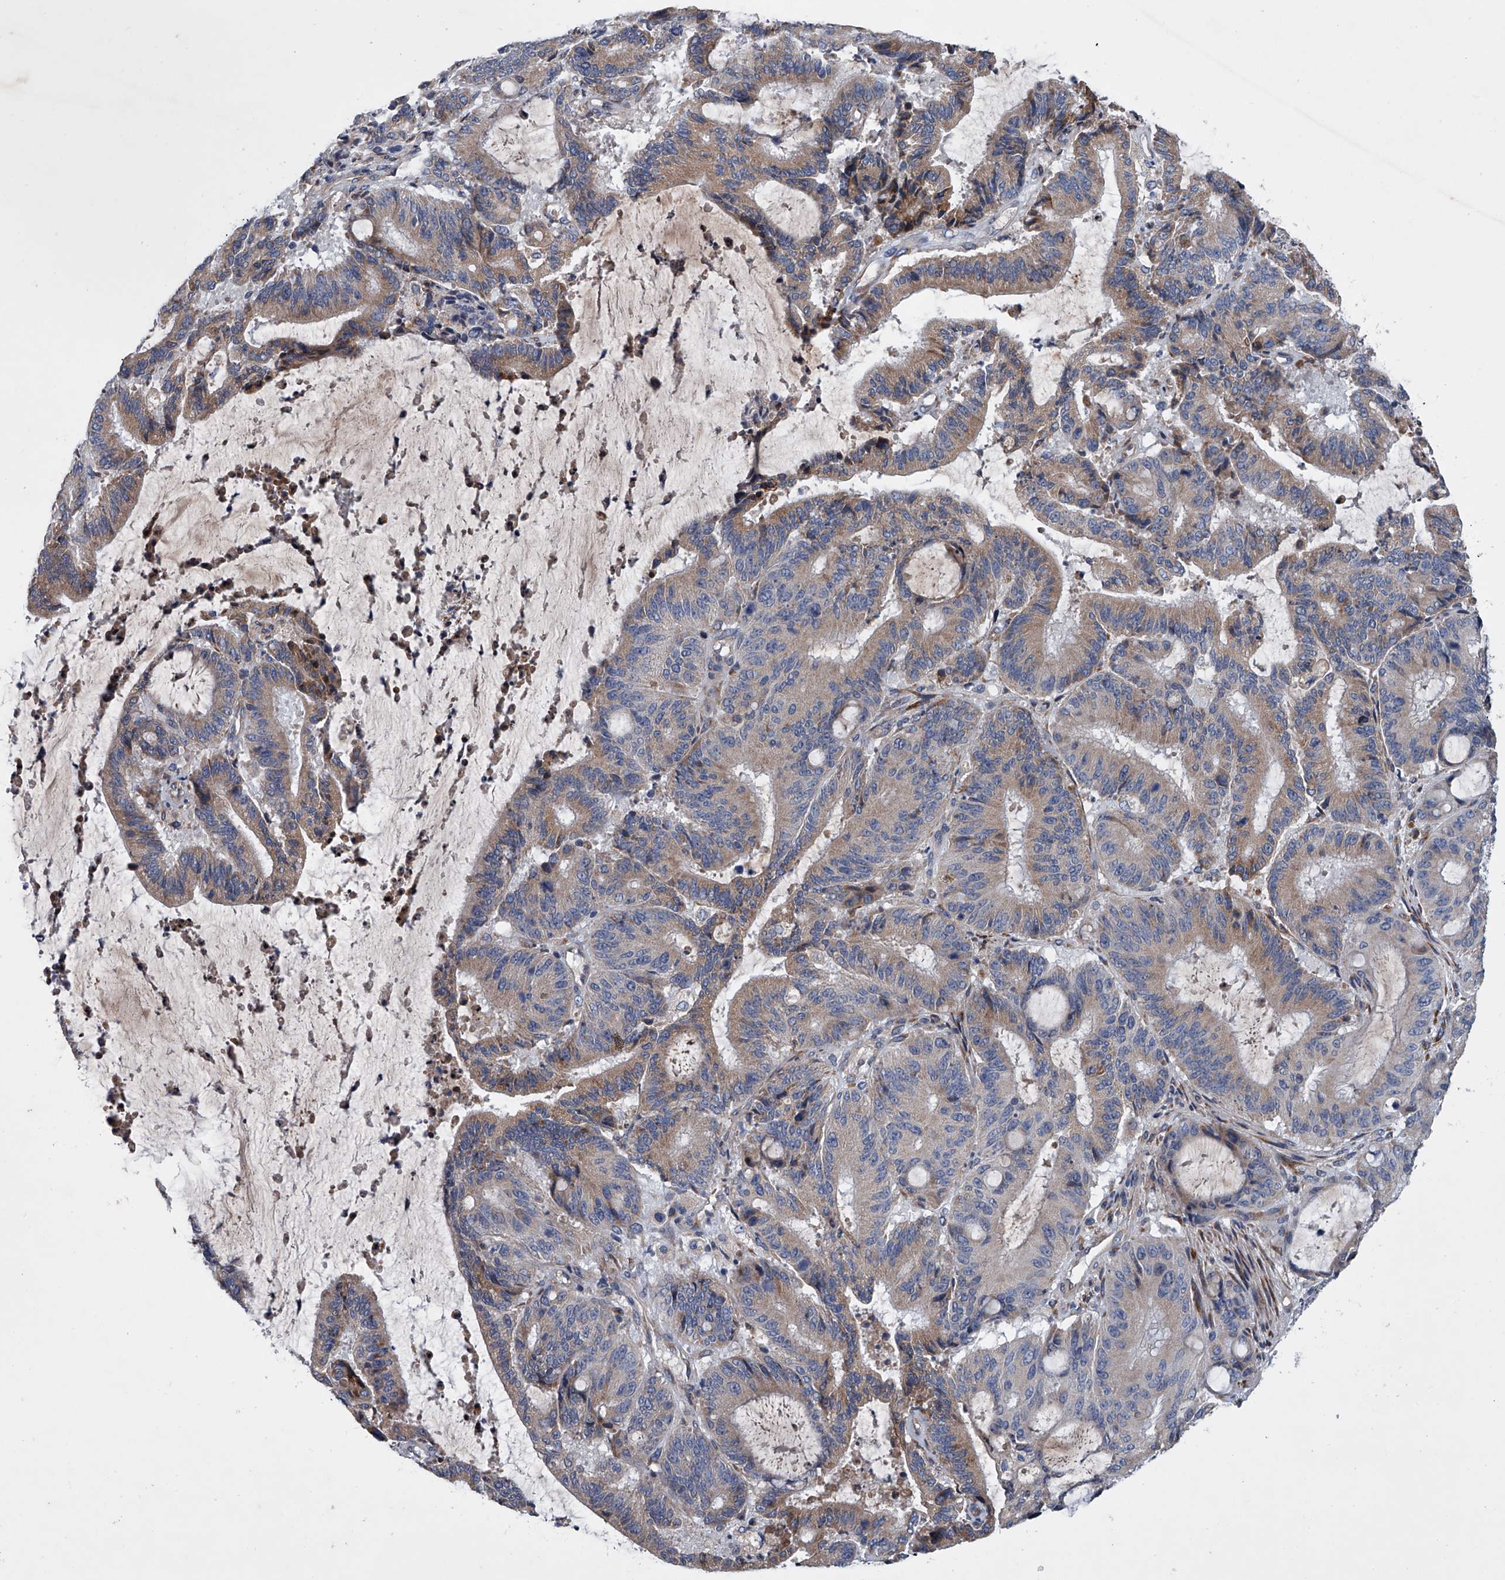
{"staining": {"intensity": "weak", "quantity": "25%-75%", "location": "cytoplasmic/membranous"}, "tissue": "liver cancer", "cell_type": "Tumor cells", "image_type": "cancer", "snomed": [{"axis": "morphology", "description": "Normal tissue, NOS"}, {"axis": "morphology", "description": "Cholangiocarcinoma"}, {"axis": "topography", "description": "Liver"}, {"axis": "topography", "description": "Peripheral nerve tissue"}], "caption": "About 25%-75% of tumor cells in human liver cholangiocarcinoma demonstrate weak cytoplasmic/membranous protein expression as visualized by brown immunohistochemical staining.", "gene": "ABCG1", "patient": {"sex": "female", "age": 73}}